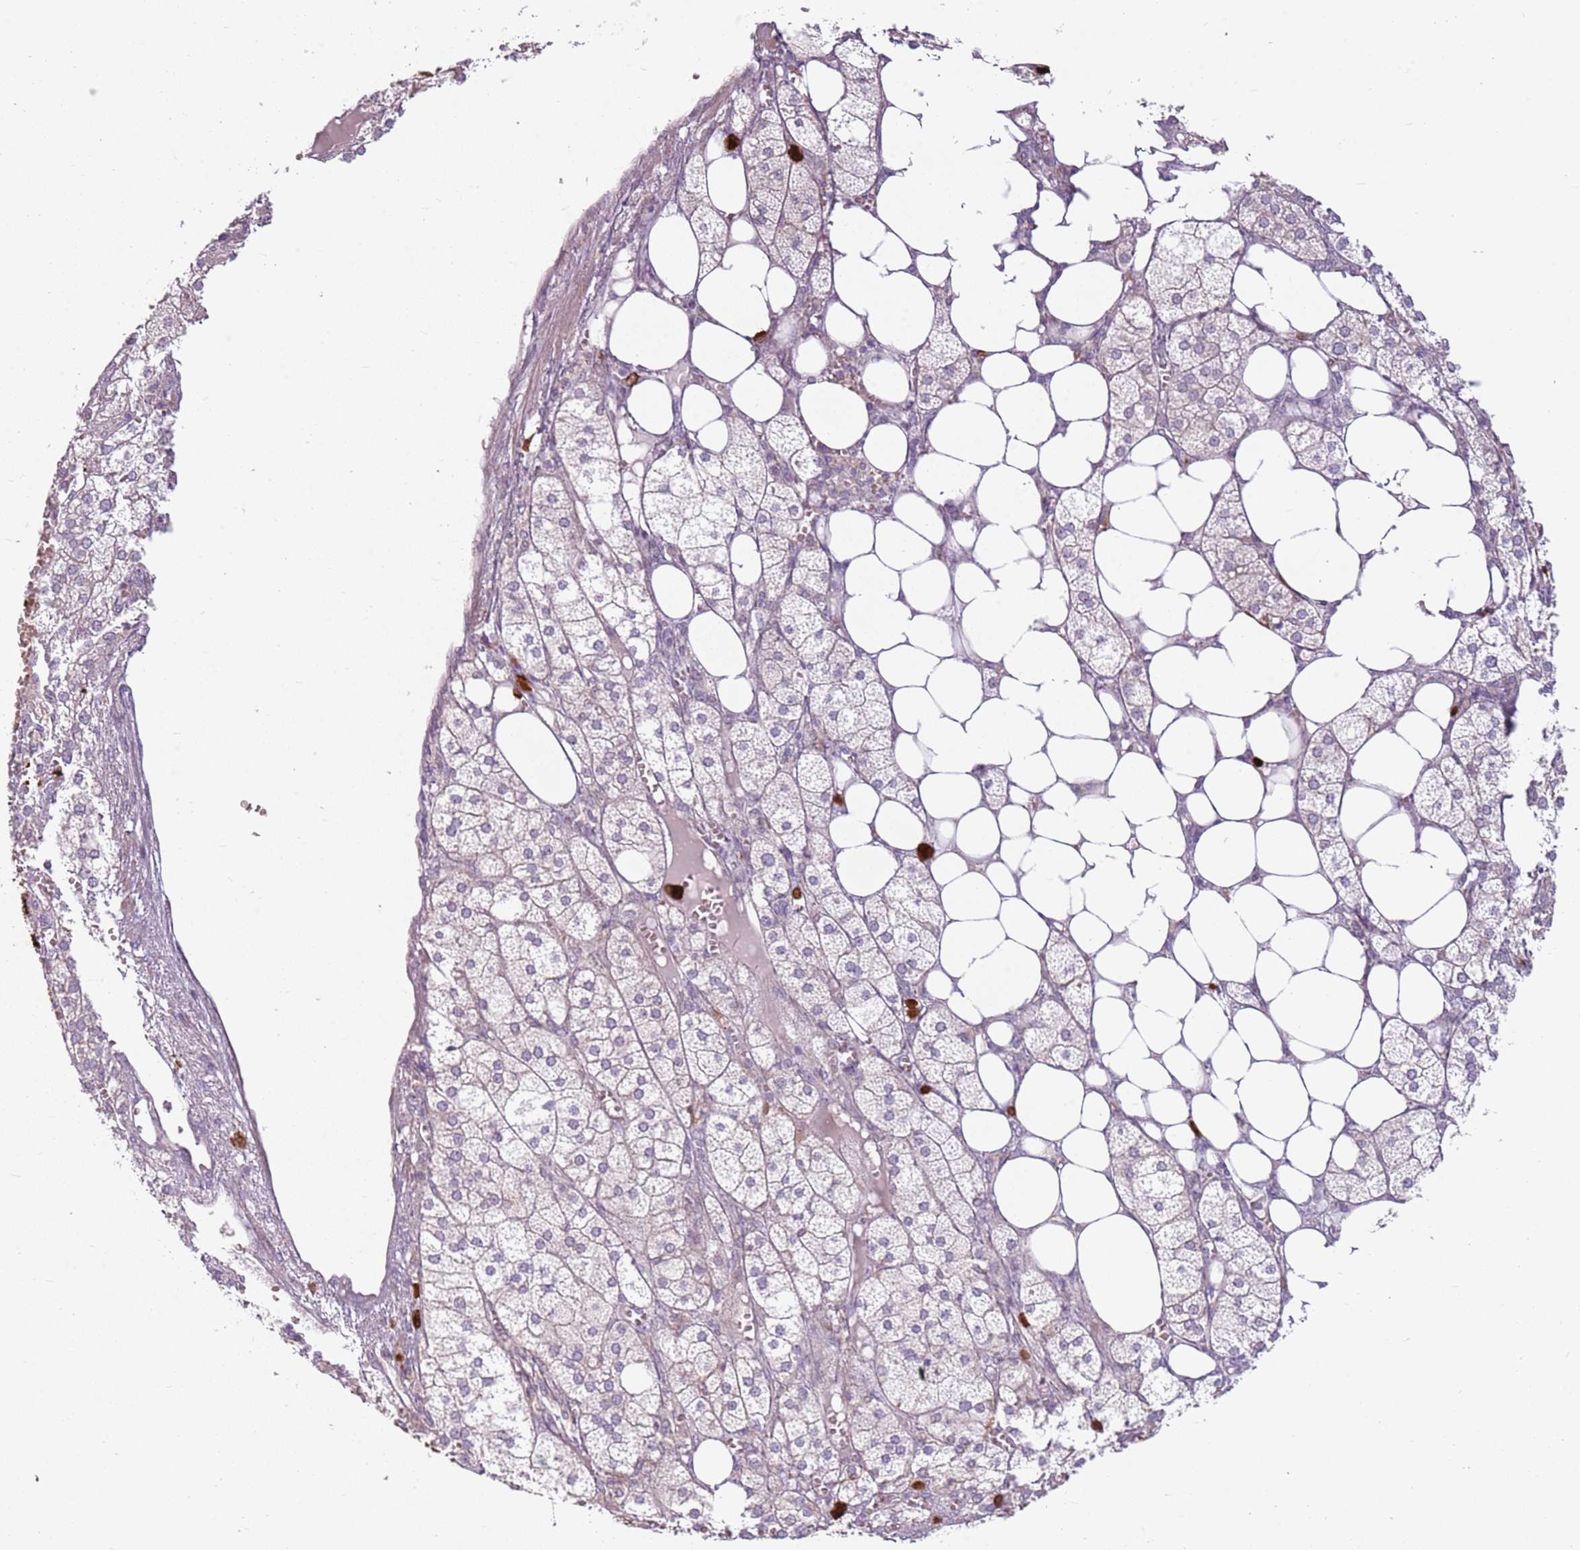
{"staining": {"intensity": "weak", "quantity": "25%-75%", "location": "cytoplasmic/membranous"}, "tissue": "adrenal gland", "cell_type": "Glandular cells", "image_type": "normal", "snomed": [{"axis": "morphology", "description": "Normal tissue, NOS"}, {"axis": "topography", "description": "Adrenal gland"}], "caption": "A brown stain shows weak cytoplasmic/membranous positivity of a protein in glandular cells of unremarkable human adrenal gland.", "gene": "SPAG4", "patient": {"sex": "female", "age": 61}}